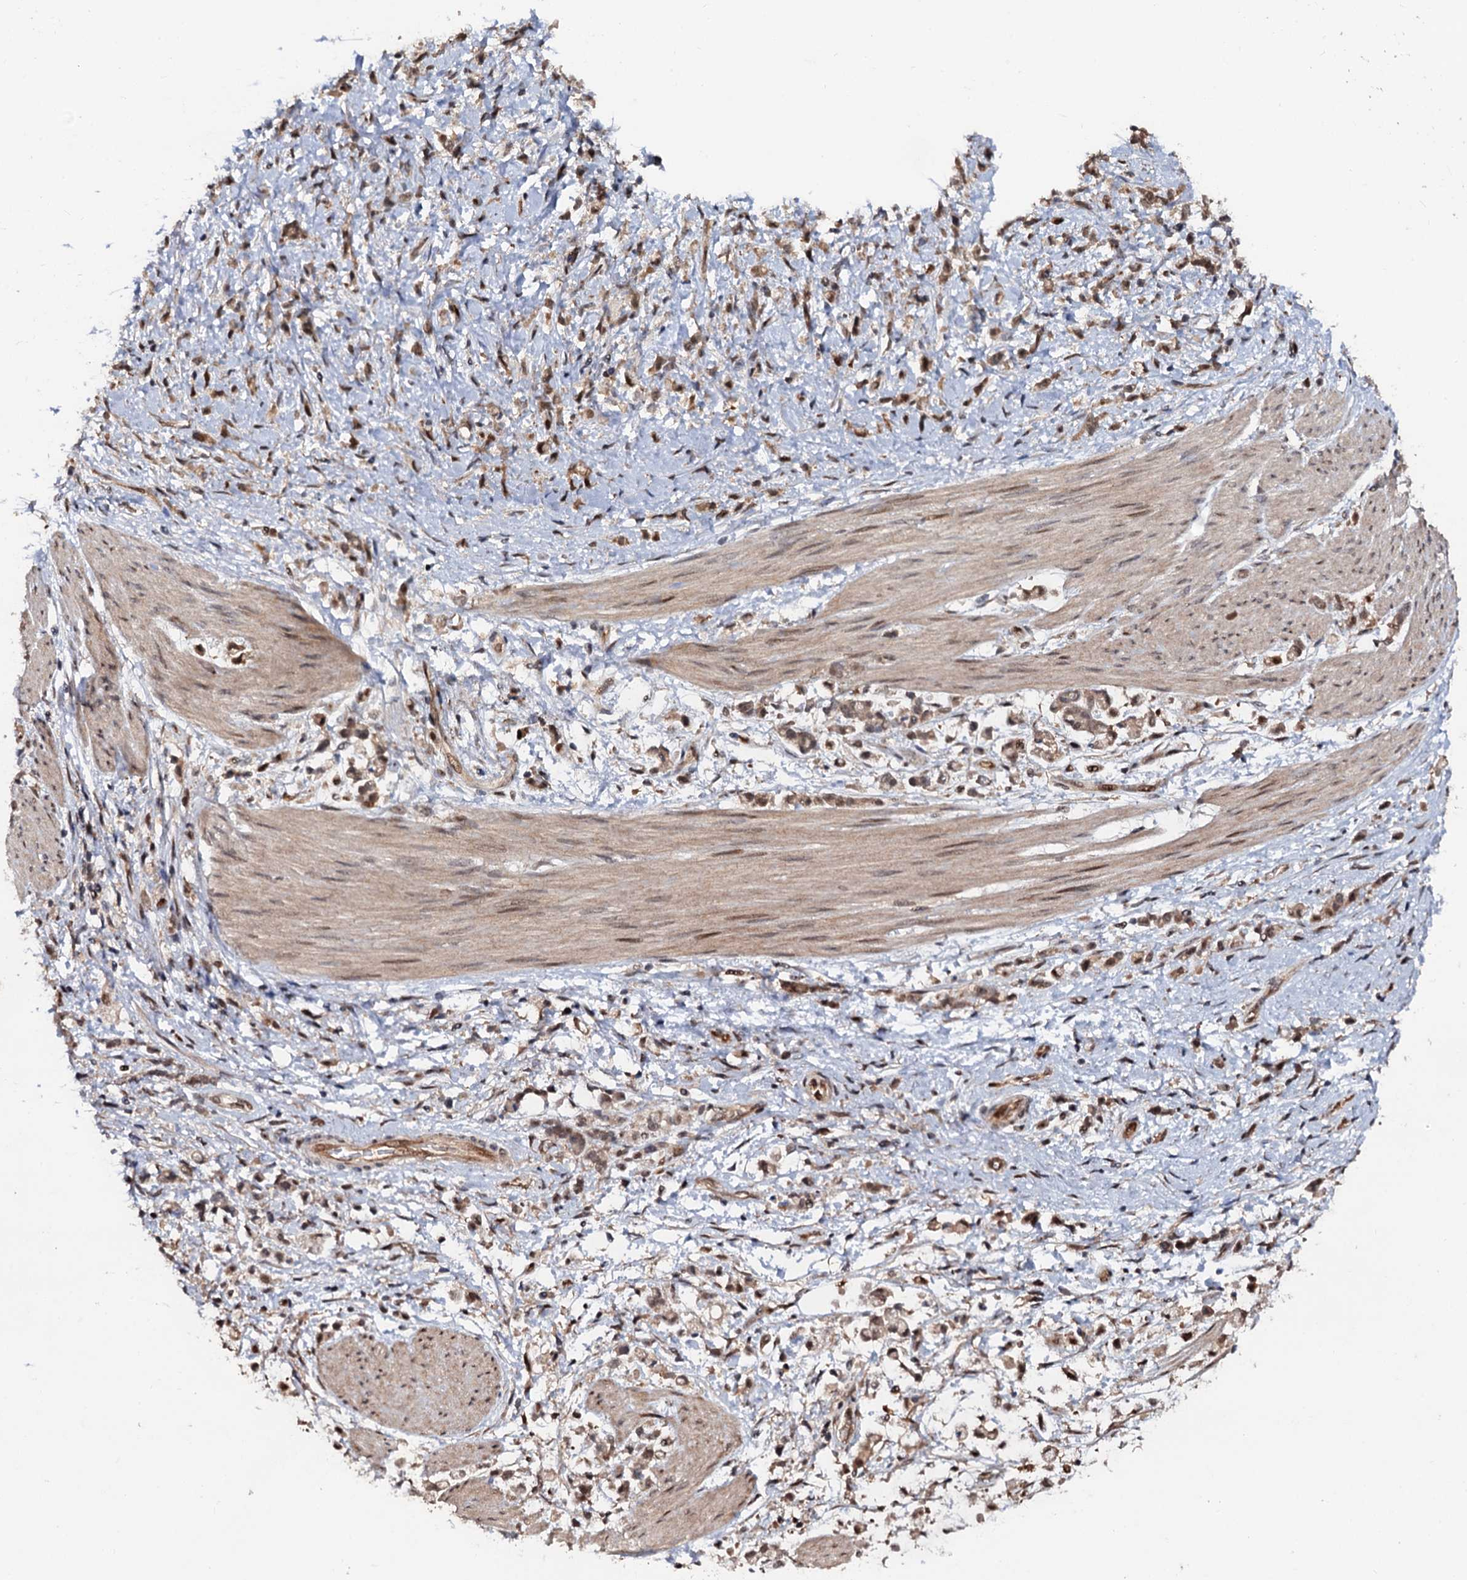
{"staining": {"intensity": "moderate", "quantity": "25%-75%", "location": "cytoplasmic/membranous,nuclear"}, "tissue": "stomach cancer", "cell_type": "Tumor cells", "image_type": "cancer", "snomed": [{"axis": "morphology", "description": "Adenocarcinoma, NOS"}, {"axis": "topography", "description": "Stomach"}], "caption": "A photomicrograph of stomach cancer stained for a protein exhibits moderate cytoplasmic/membranous and nuclear brown staining in tumor cells. Nuclei are stained in blue.", "gene": "CDC23", "patient": {"sex": "female", "age": 60}}